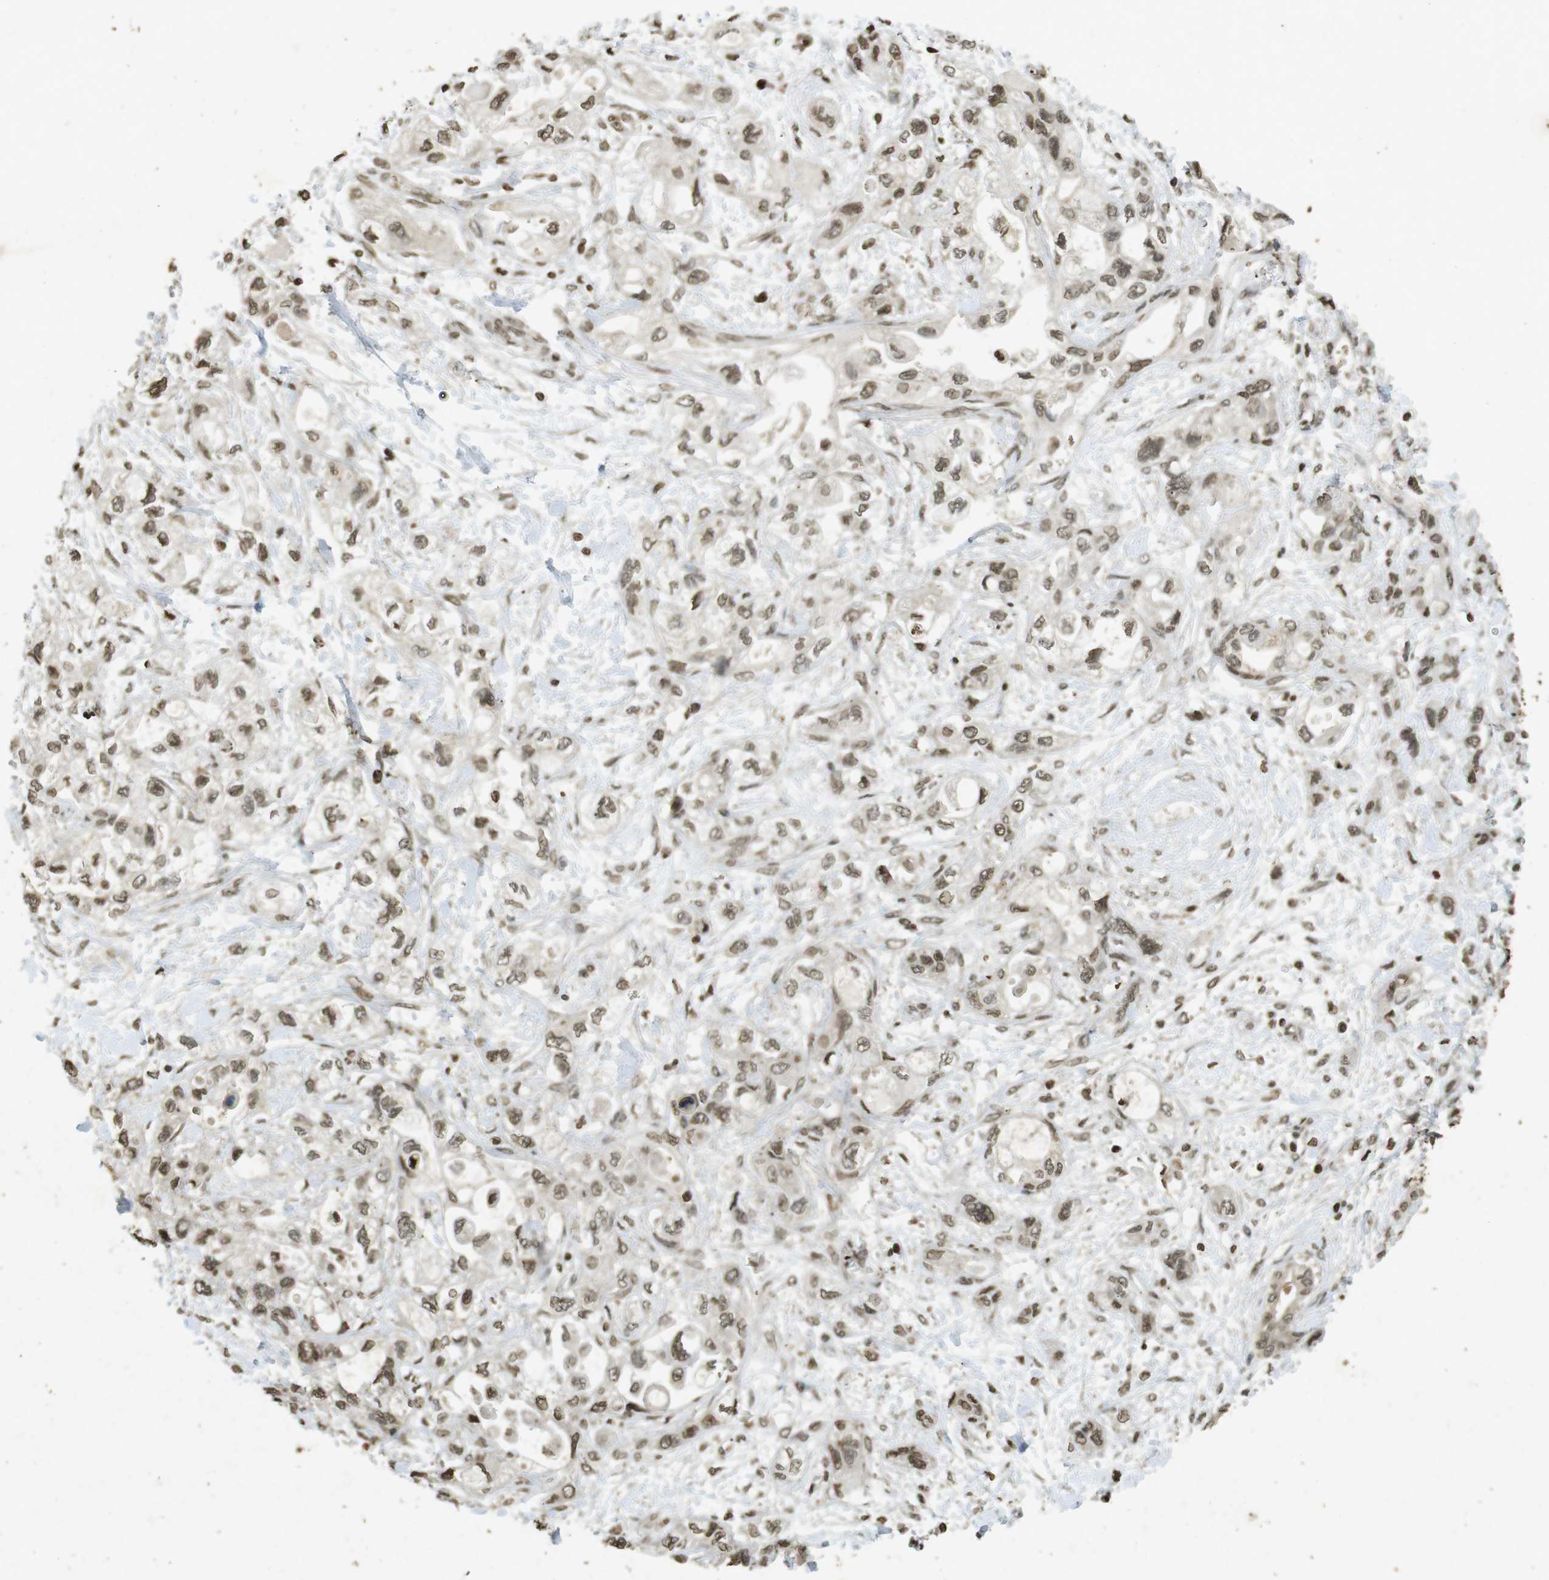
{"staining": {"intensity": "weak", "quantity": ">75%", "location": "nuclear"}, "tissue": "pancreatic cancer", "cell_type": "Tumor cells", "image_type": "cancer", "snomed": [{"axis": "morphology", "description": "Adenocarcinoma, NOS"}, {"axis": "topography", "description": "Pancreas"}], "caption": "Protein staining displays weak nuclear staining in about >75% of tumor cells in adenocarcinoma (pancreatic).", "gene": "ORC4", "patient": {"sex": "male", "age": 56}}